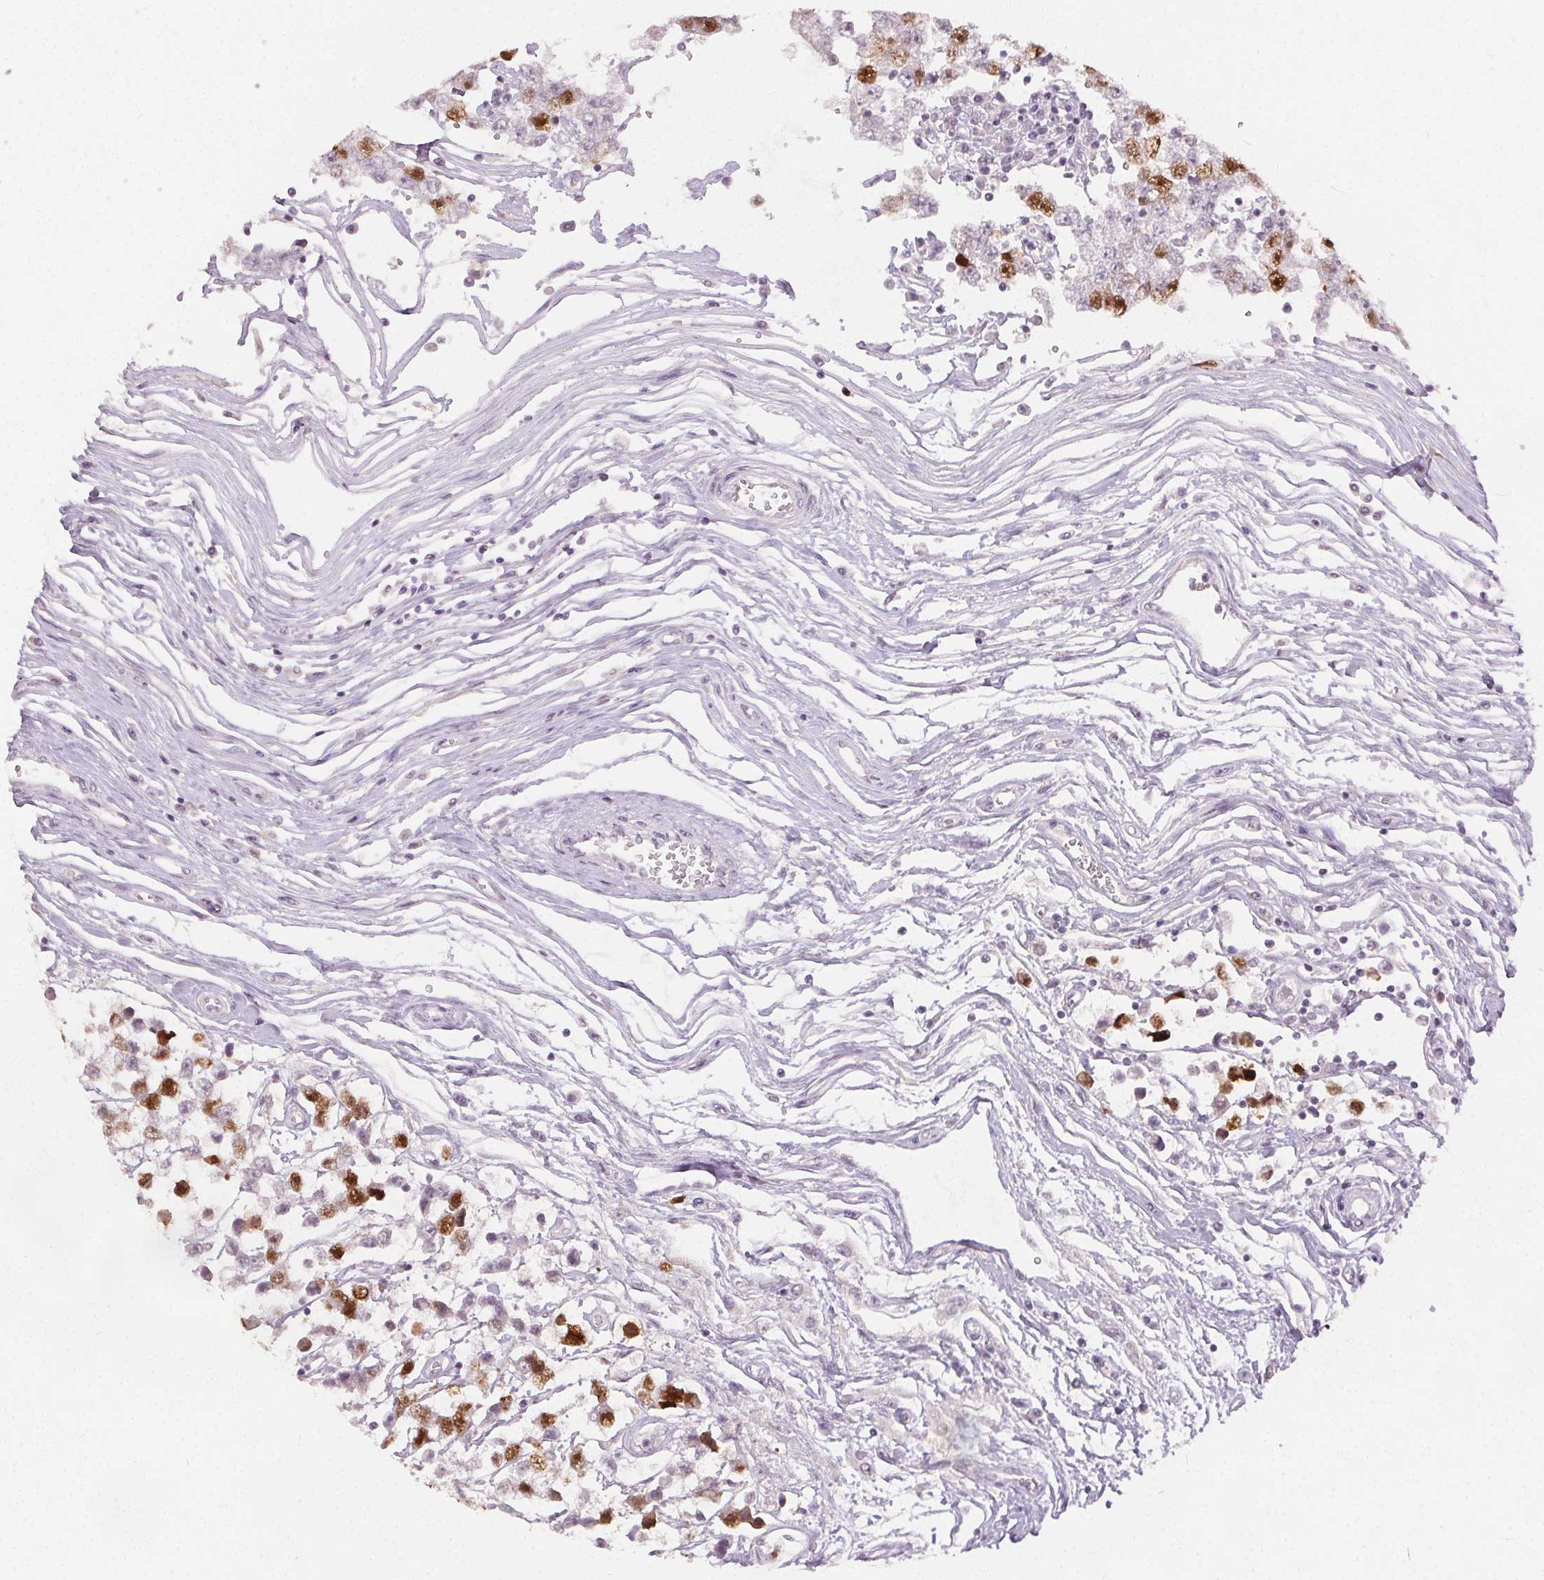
{"staining": {"intensity": "moderate", "quantity": "25%-75%", "location": "nuclear"}, "tissue": "testis cancer", "cell_type": "Tumor cells", "image_type": "cancer", "snomed": [{"axis": "morphology", "description": "Seminoma, NOS"}, {"axis": "topography", "description": "Testis"}], "caption": "Testis cancer was stained to show a protein in brown. There is medium levels of moderate nuclear positivity in approximately 25%-75% of tumor cells. The protein of interest is stained brown, and the nuclei are stained in blue (DAB IHC with brightfield microscopy, high magnification).", "gene": "ANLN", "patient": {"sex": "male", "age": 34}}